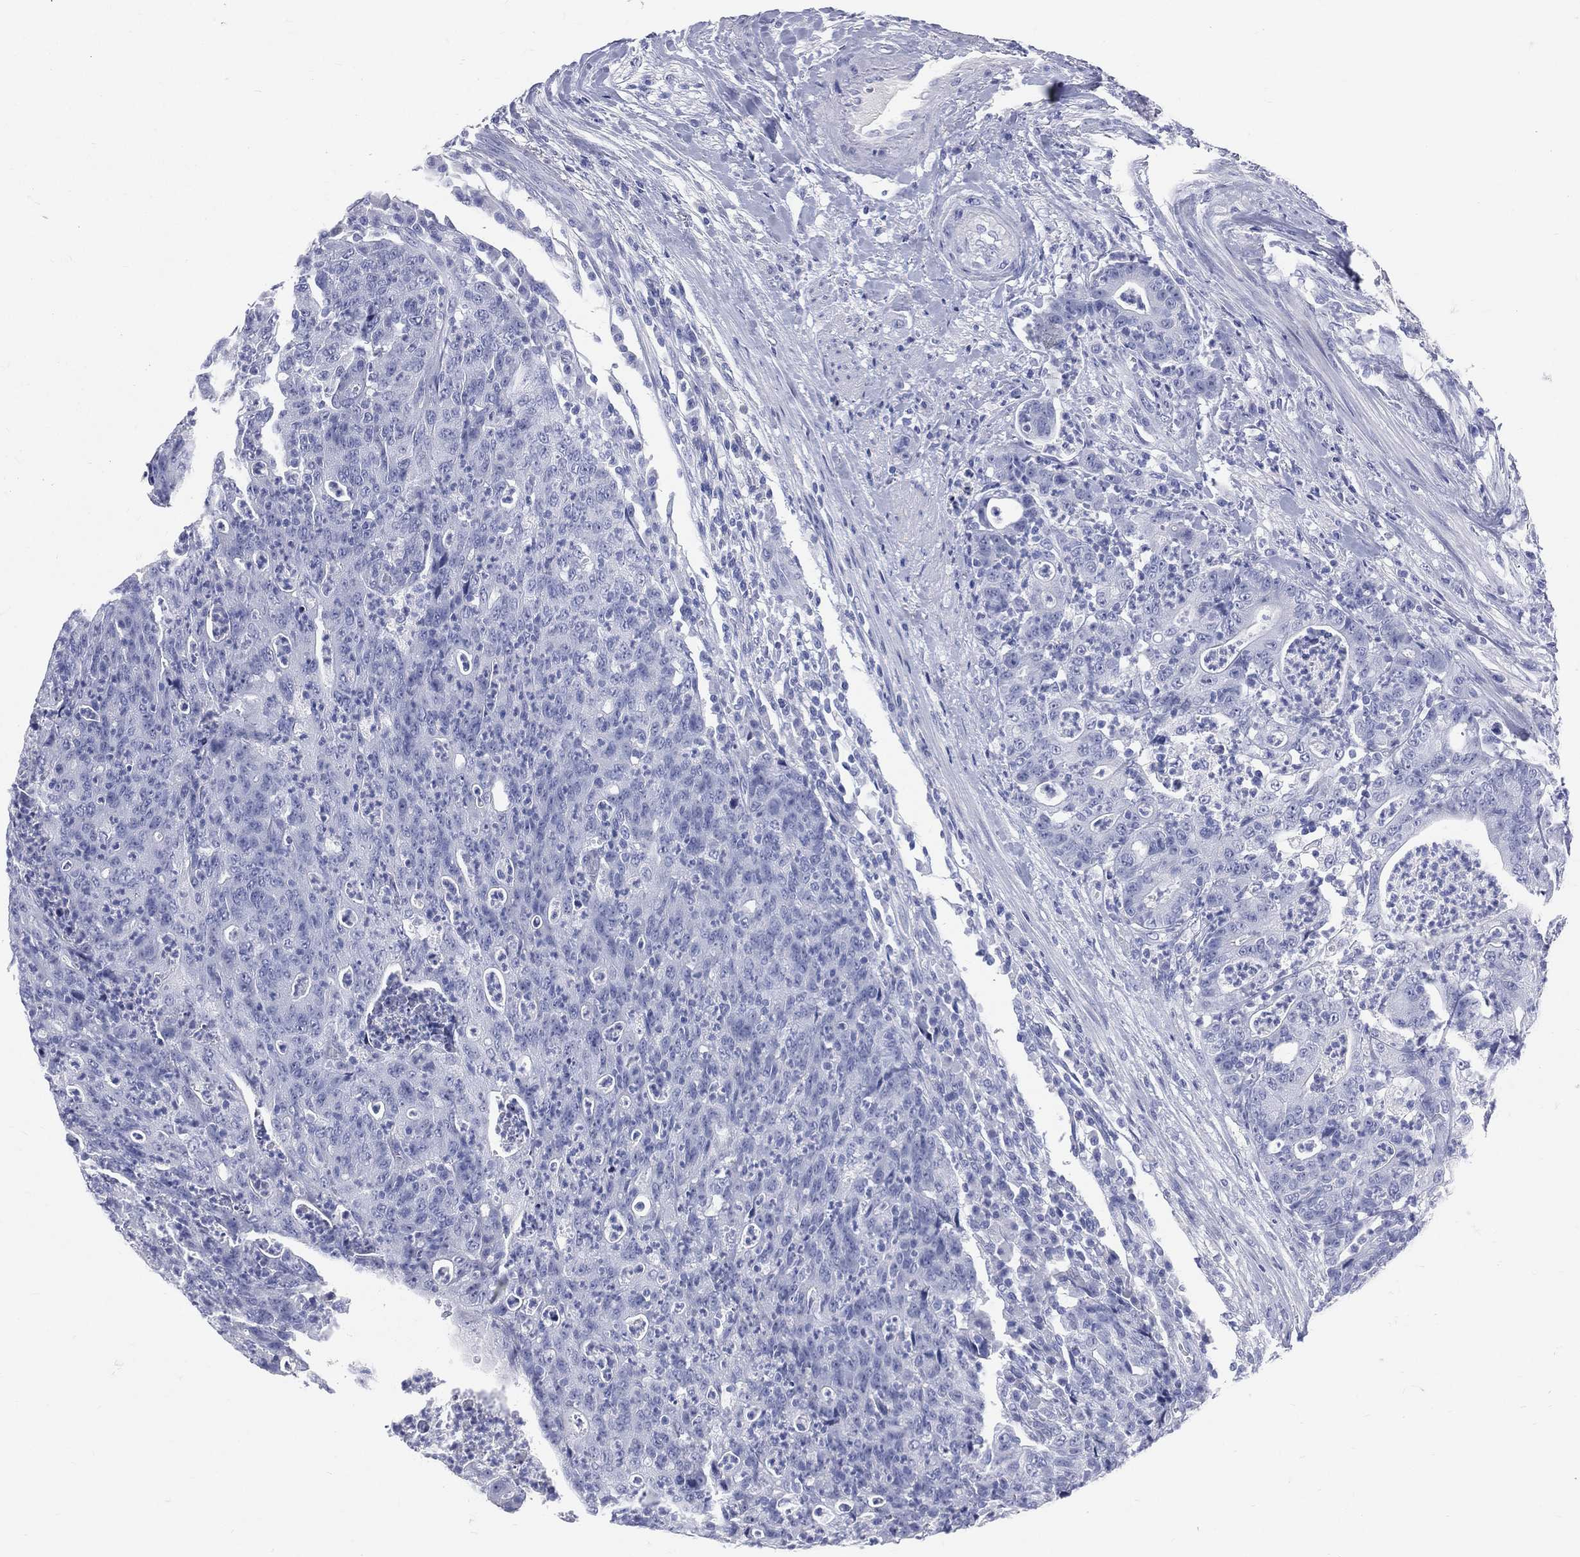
{"staining": {"intensity": "negative", "quantity": "none", "location": "none"}, "tissue": "colorectal cancer", "cell_type": "Tumor cells", "image_type": "cancer", "snomed": [{"axis": "morphology", "description": "Adenocarcinoma, NOS"}, {"axis": "topography", "description": "Colon"}], "caption": "IHC image of neoplastic tissue: human adenocarcinoma (colorectal) stained with DAB reveals no significant protein expression in tumor cells. The staining was performed using DAB to visualize the protein expression in brown, while the nuclei were stained in blue with hematoxylin (Magnification: 20x).", "gene": "CYLC1", "patient": {"sex": "male", "age": 70}}